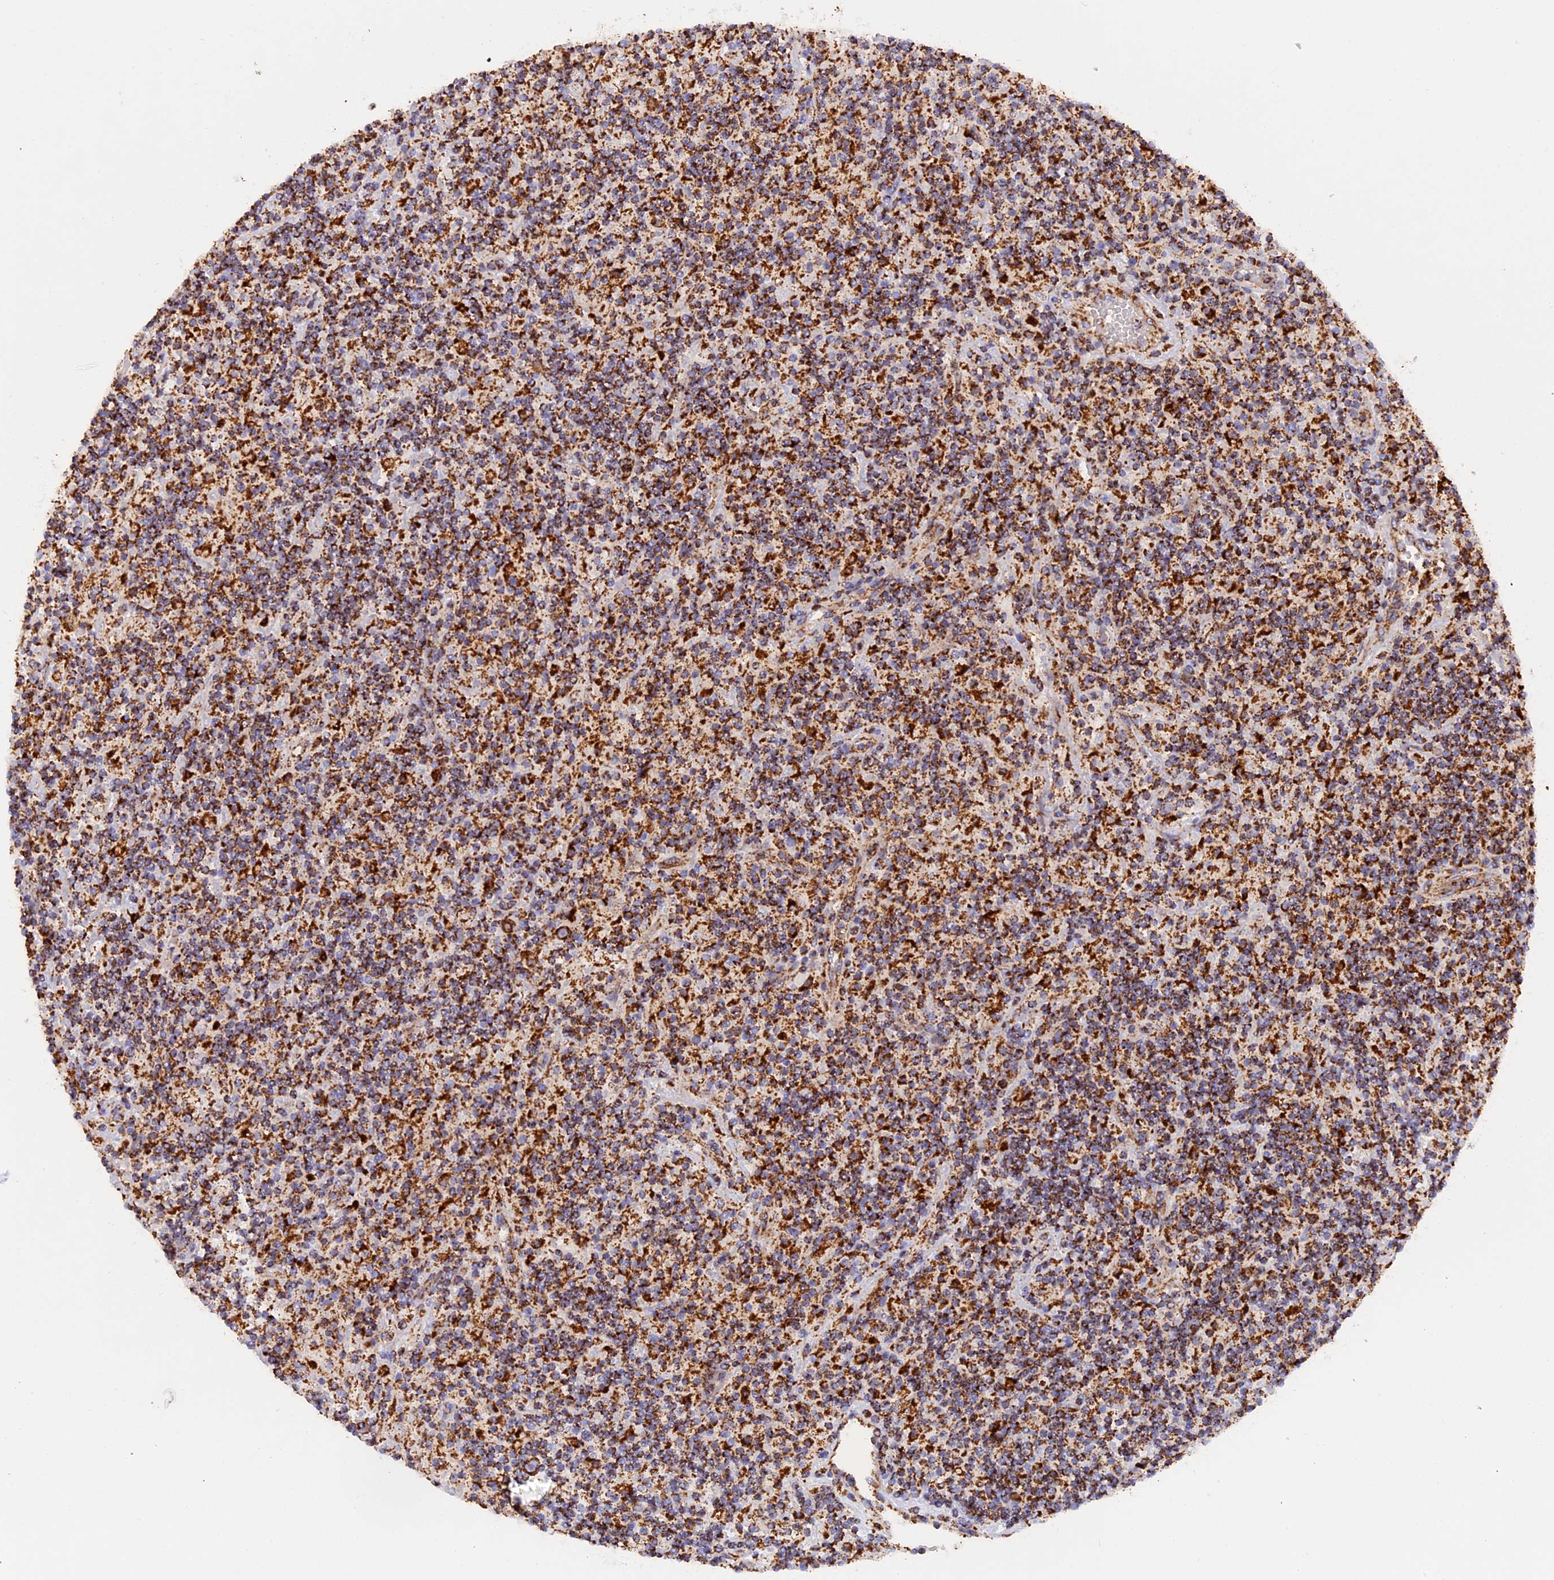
{"staining": {"intensity": "strong", "quantity": ">75%", "location": "cytoplasmic/membranous"}, "tissue": "lymphoma", "cell_type": "Tumor cells", "image_type": "cancer", "snomed": [{"axis": "morphology", "description": "Hodgkin's disease, NOS"}, {"axis": "topography", "description": "Lymph node"}], "caption": "A high amount of strong cytoplasmic/membranous staining is present in approximately >75% of tumor cells in Hodgkin's disease tissue.", "gene": "UQCRB", "patient": {"sex": "male", "age": 70}}